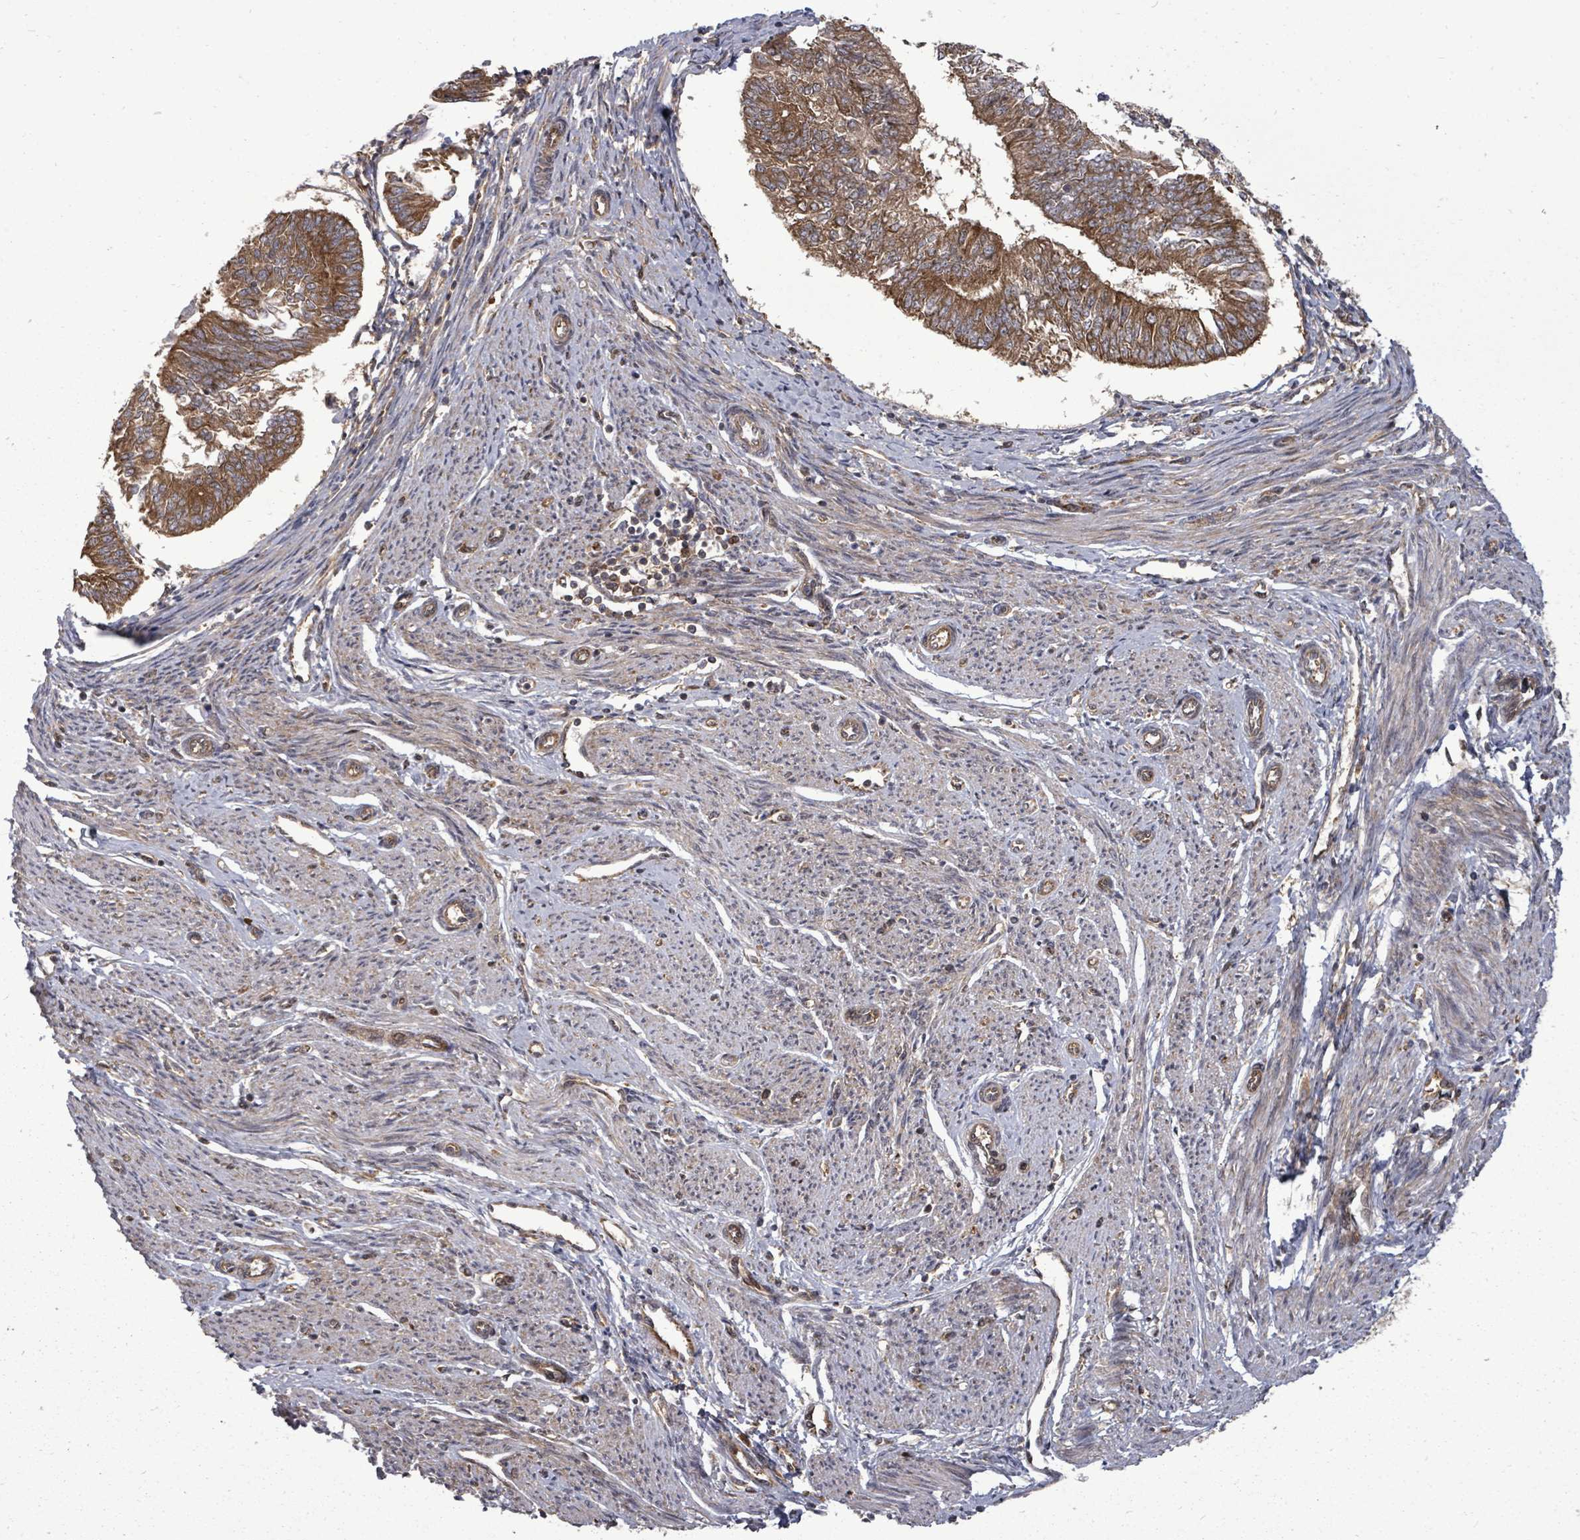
{"staining": {"intensity": "moderate", "quantity": ">75%", "location": "cytoplasmic/membranous"}, "tissue": "endometrial cancer", "cell_type": "Tumor cells", "image_type": "cancer", "snomed": [{"axis": "morphology", "description": "Adenocarcinoma, NOS"}, {"axis": "topography", "description": "Endometrium"}], "caption": "A high-resolution micrograph shows IHC staining of adenocarcinoma (endometrial), which reveals moderate cytoplasmic/membranous expression in approximately >75% of tumor cells.", "gene": "EIF3C", "patient": {"sex": "female", "age": 58}}